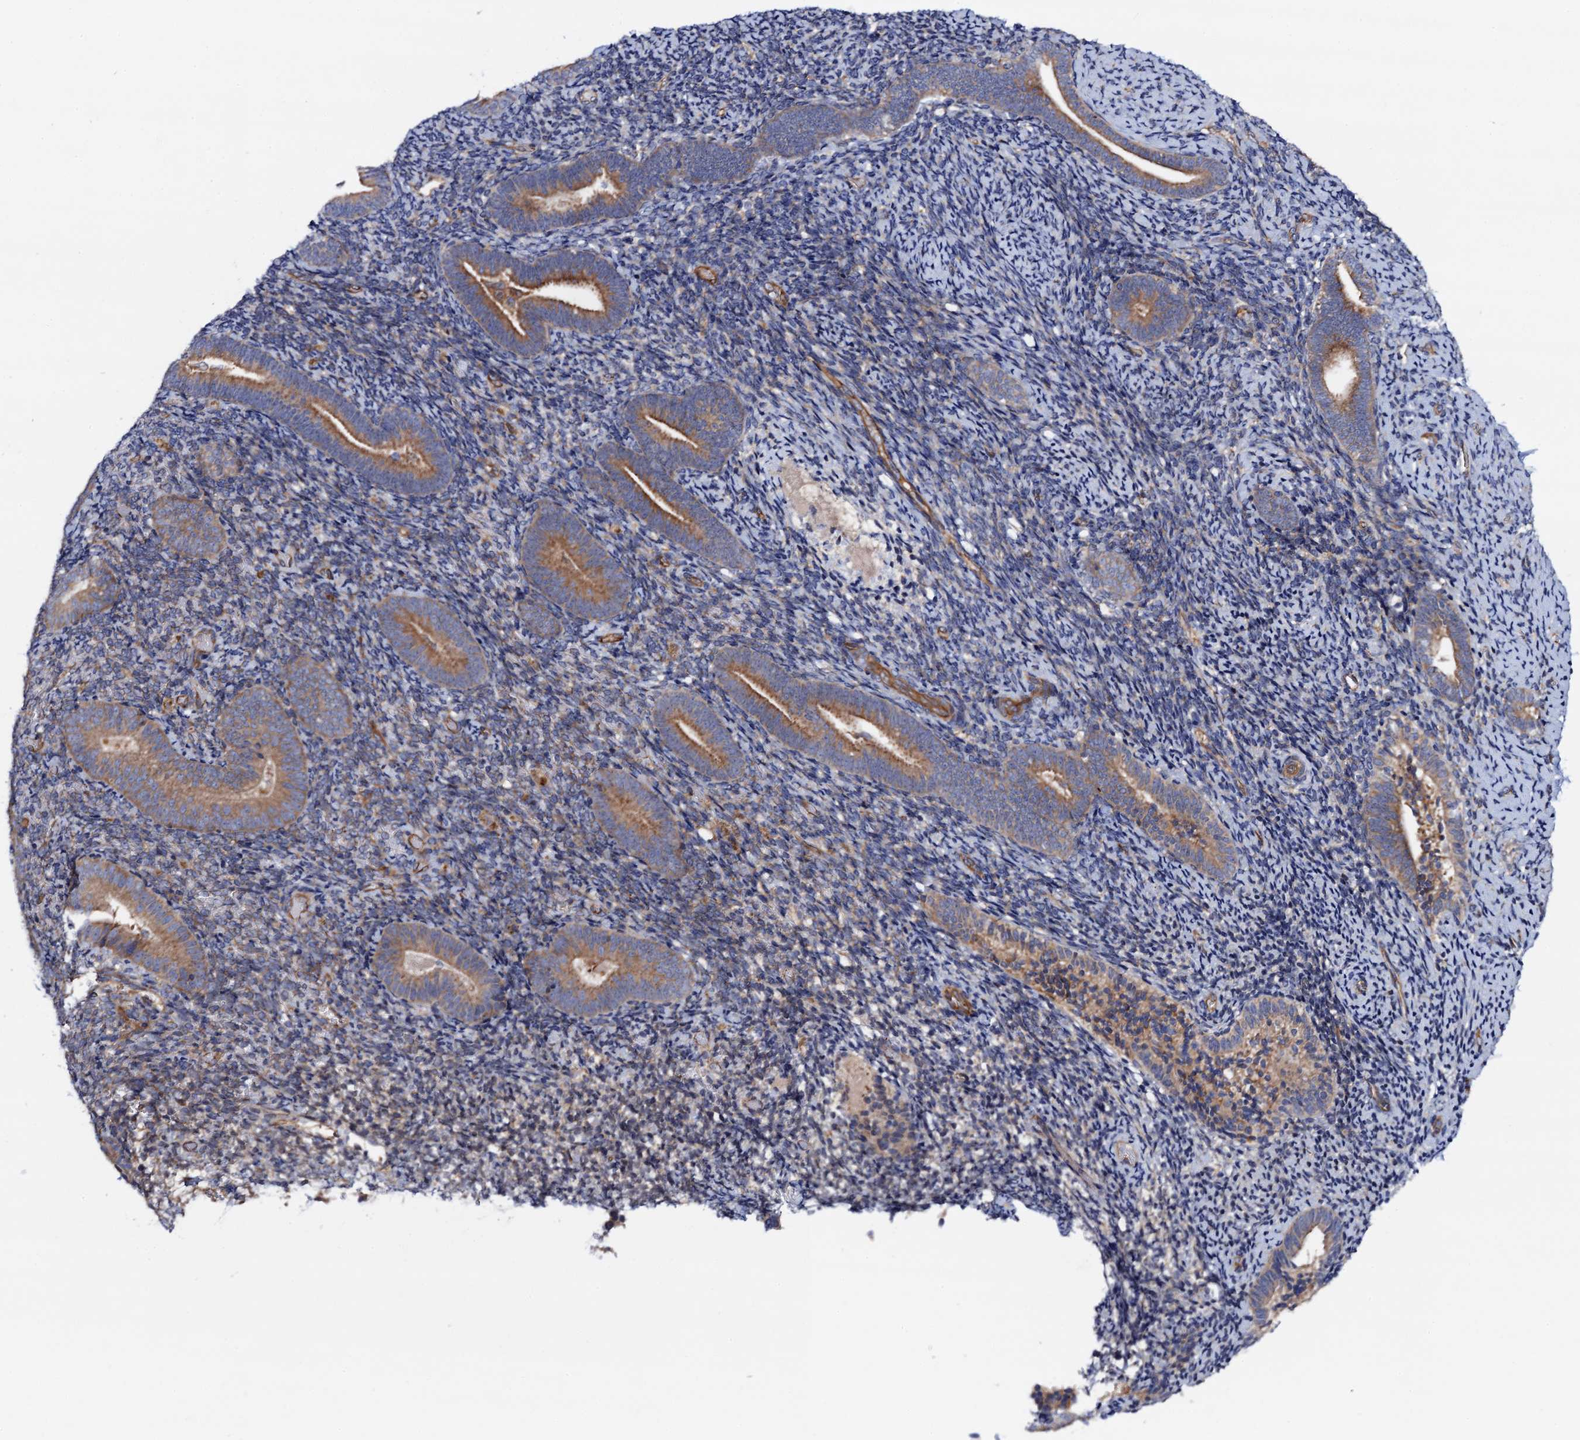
{"staining": {"intensity": "negative", "quantity": "none", "location": "none"}, "tissue": "endometrium", "cell_type": "Cells in endometrial stroma", "image_type": "normal", "snomed": [{"axis": "morphology", "description": "Normal tissue, NOS"}, {"axis": "topography", "description": "Endometrium"}], "caption": "The image shows no staining of cells in endometrial stroma in normal endometrium.", "gene": "MRPL48", "patient": {"sex": "female", "age": 51}}